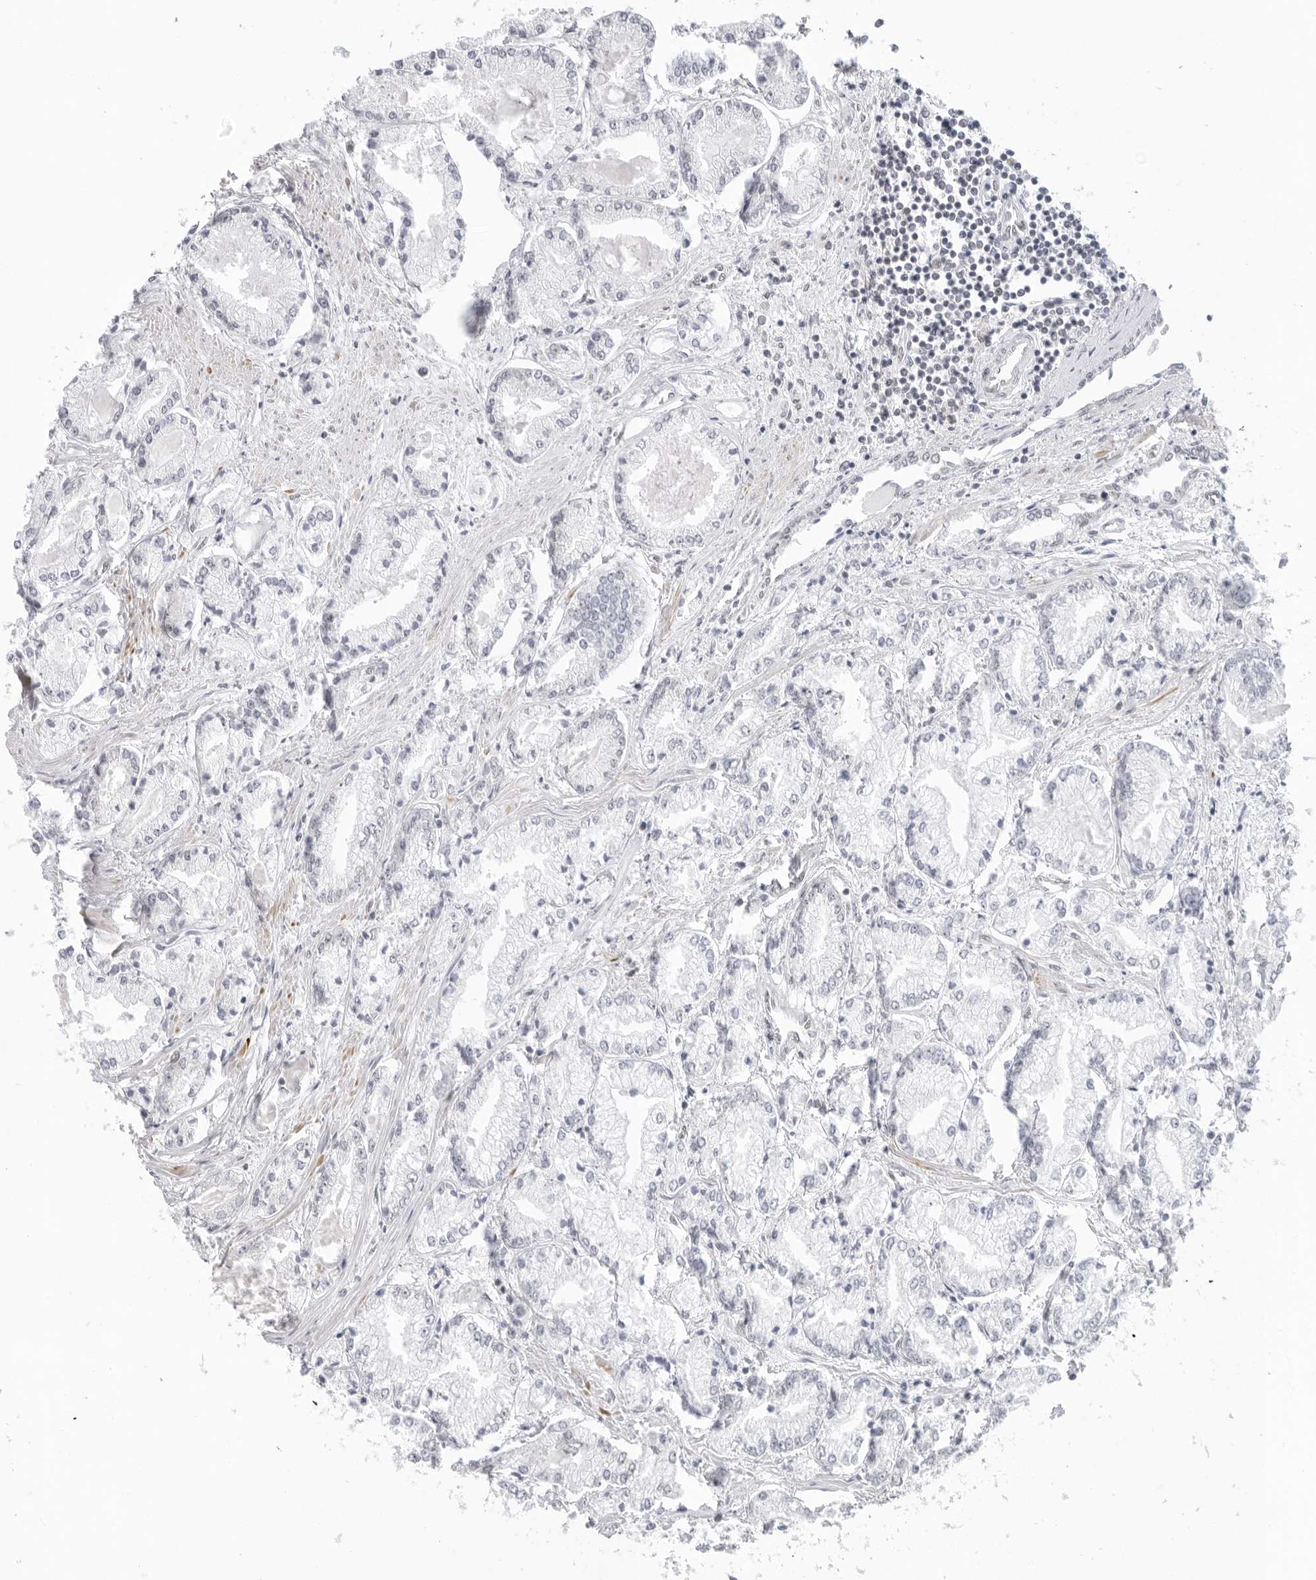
{"staining": {"intensity": "negative", "quantity": "none", "location": "none"}, "tissue": "prostate cancer", "cell_type": "Tumor cells", "image_type": "cancer", "snomed": [{"axis": "morphology", "description": "Adenocarcinoma, Low grade"}, {"axis": "topography", "description": "Prostate"}], "caption": "Tumor cells are negative for protein expression in human prostate adenocarcinoma (low-grade).", "gene": "FOXK2", "patient": {"sex": "male", "age": 52}}